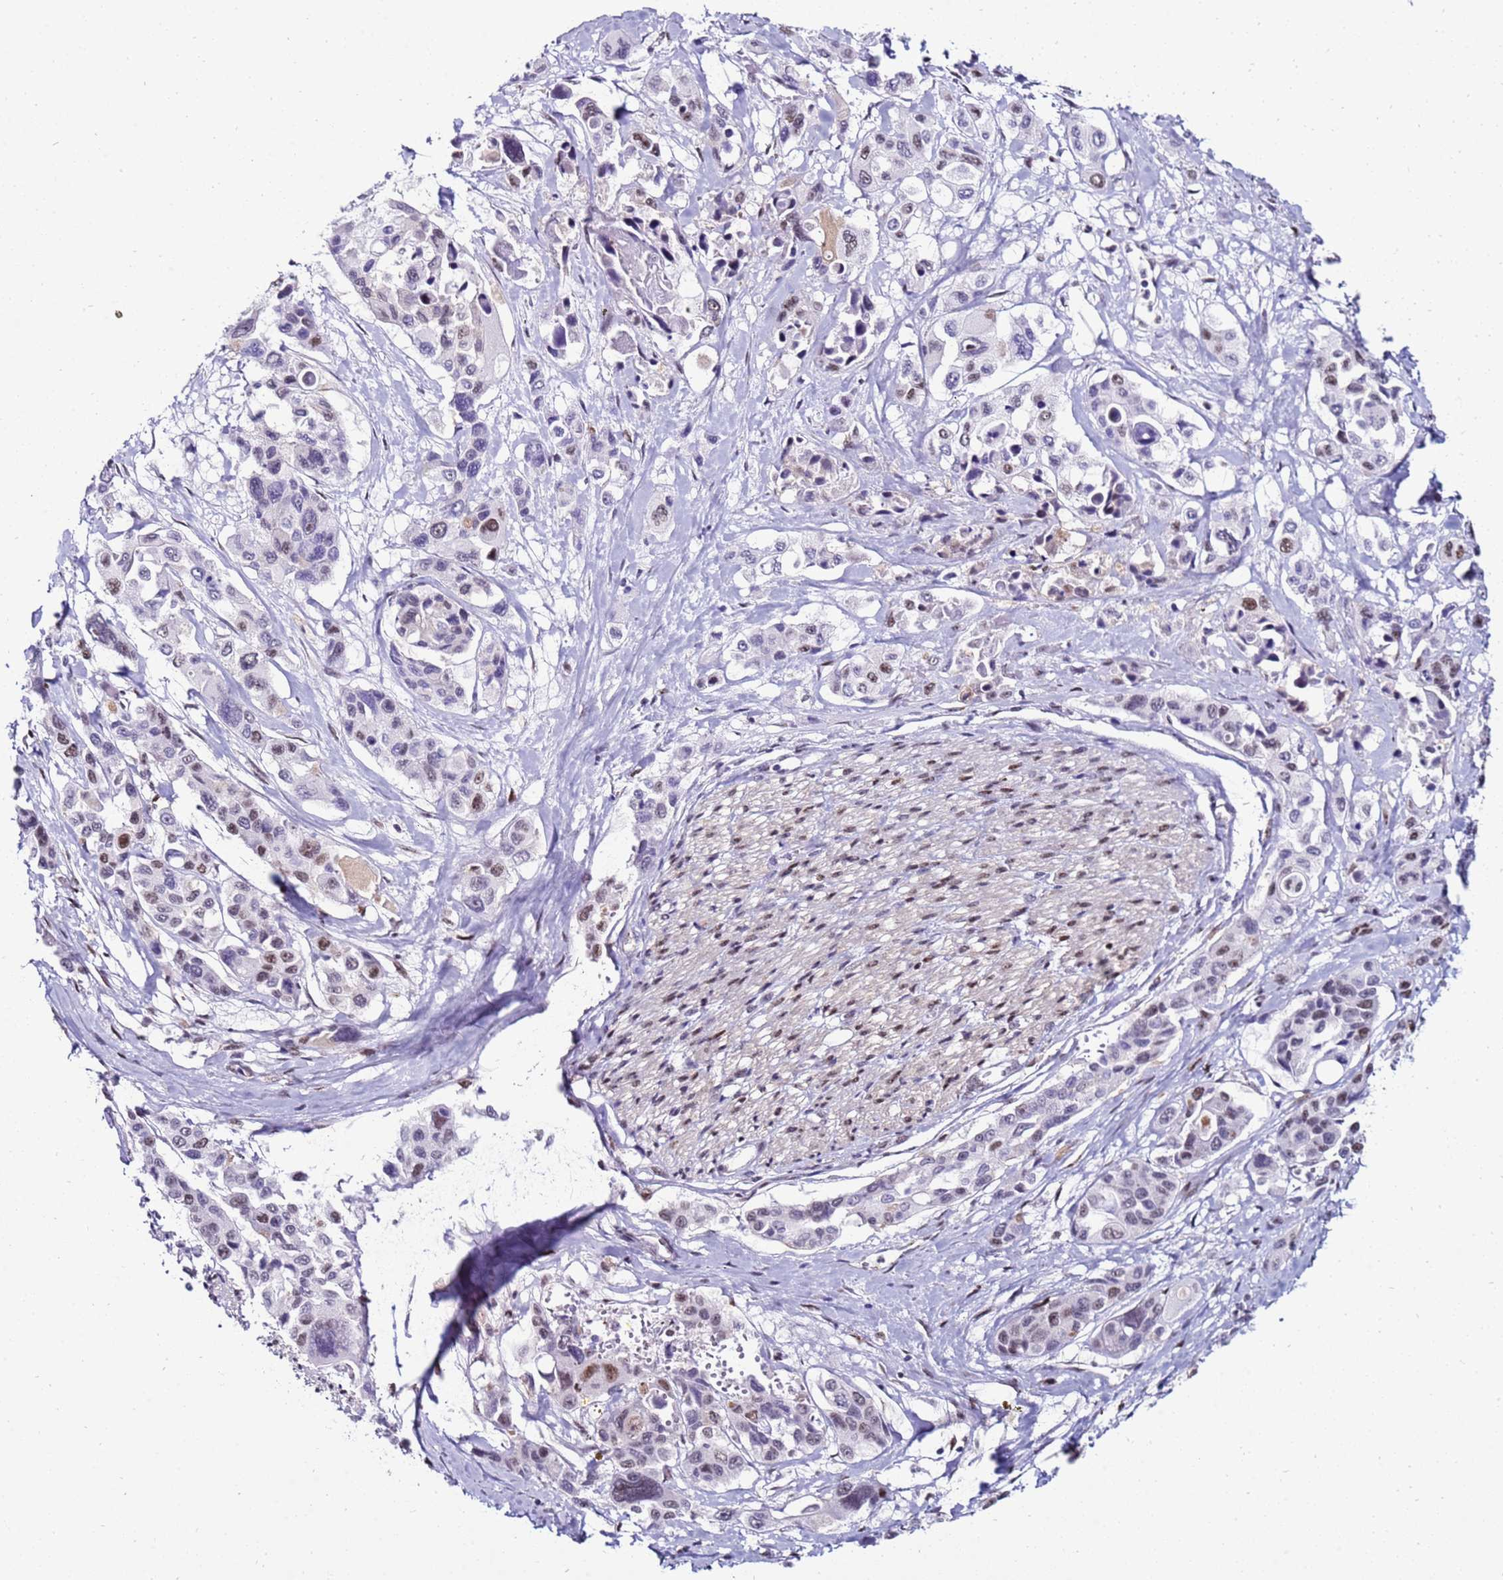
{"staining": {"intensity": "strong", "quantity": "<25%", "location": "nuclear"}, "tissue": "pancreatic cancer", "cell_type": "Tumor cells", "image_type": "cancer", "snomed": [{"axis": "morphology", "description": "Adenocarcinoma, NOS"}, {"axis": "topography", "description": "Pancreas"}], "caption": "Immunohistochemical staining of human pancreatic cancer reveals strong nuclear protein expression in about <25% of tumor cells. The staining was performed using DAB (3,3'-diaminobenzidine) to visualize the protein expression in brown, while the nuclei were stained in blue with hematoxylin (Magnification: 20x).", "gene": "KPNA4", "patient": {"sex": "male", "age": 92}}